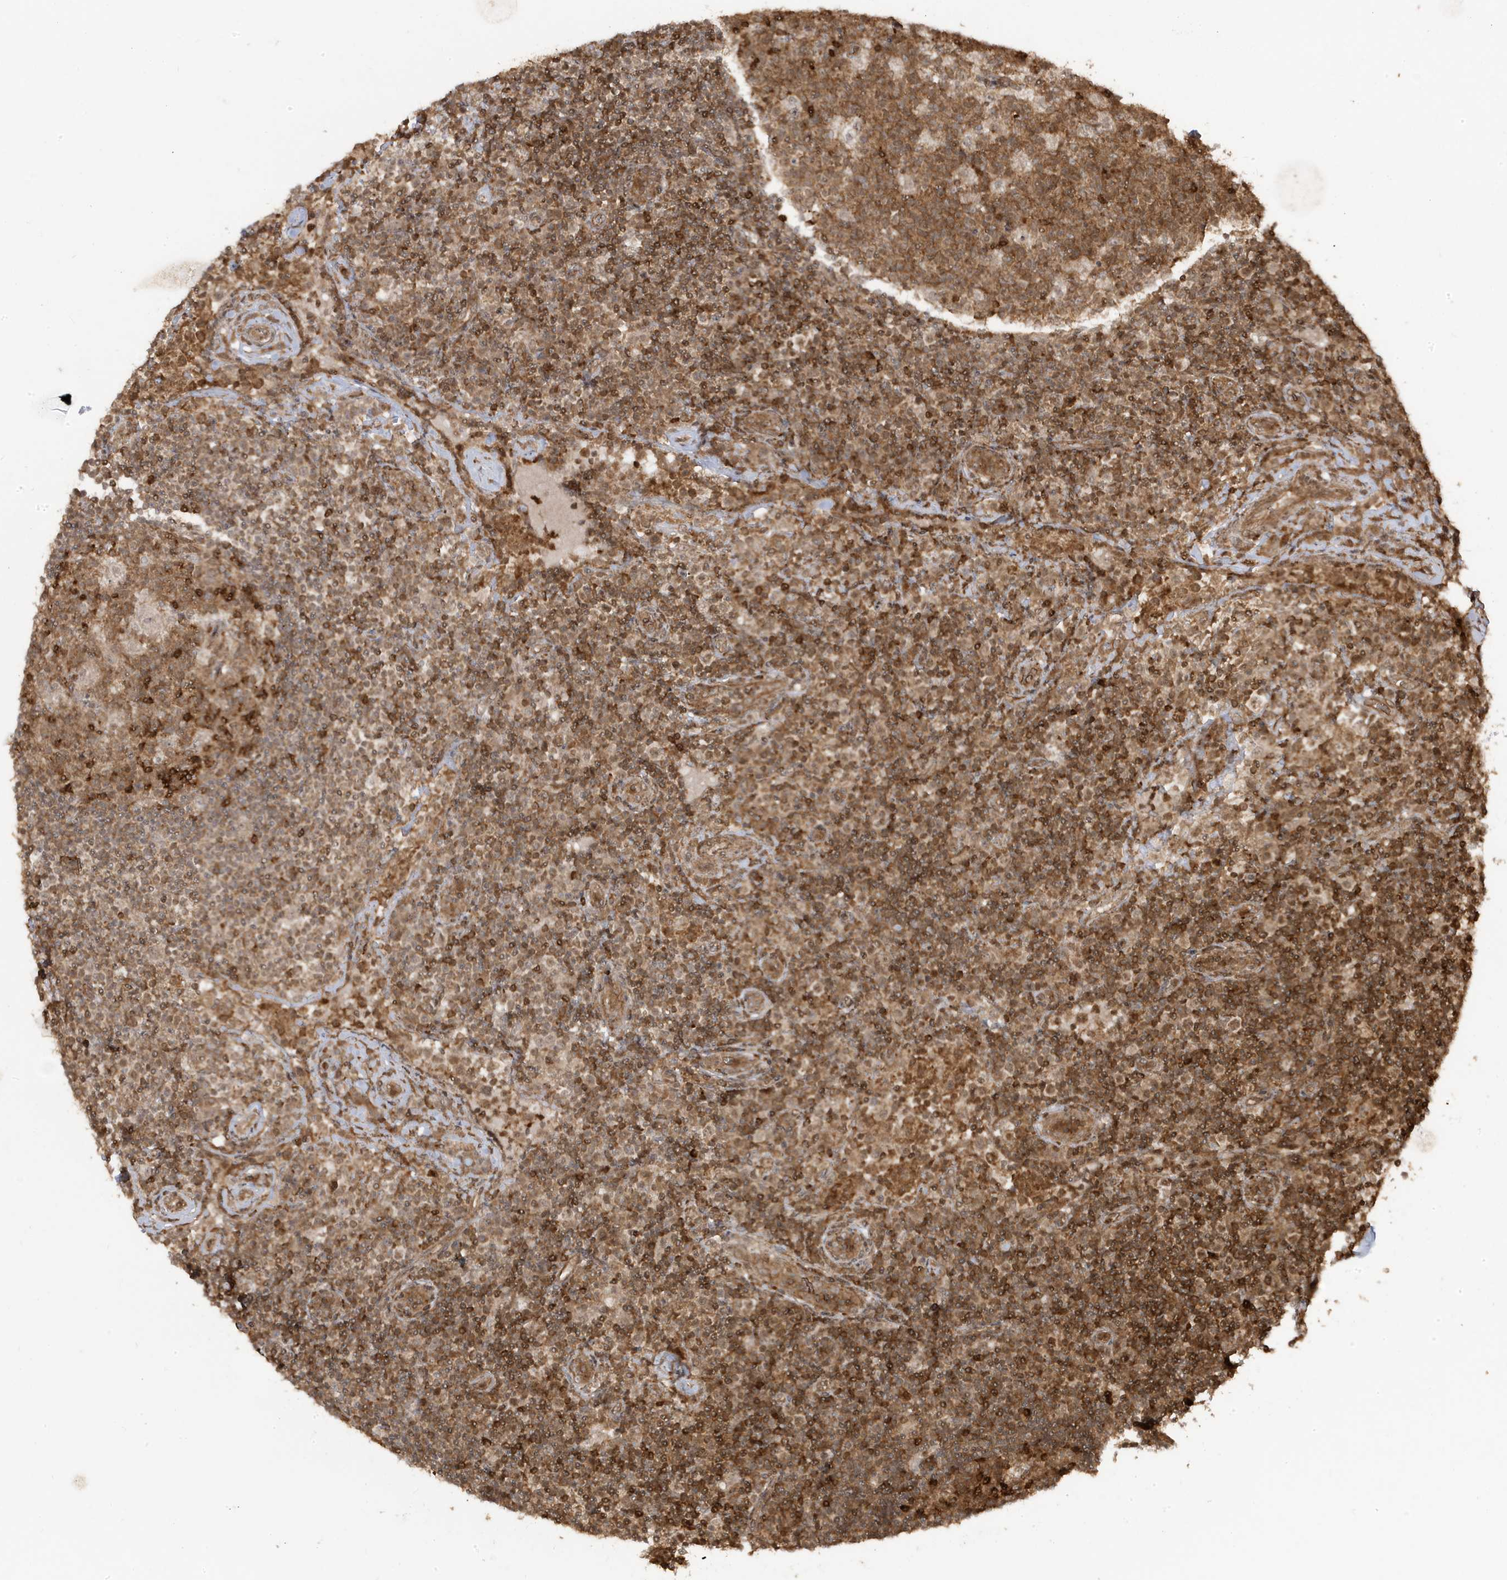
{"staining": {"intensity": "moderate", "quantity": ">75%", "location": "cytoplasmic/membranous"}, "tissue": "lymph node", "cell_type": "Germinal center cells", "image_type": "normal", "snomed": [{"axis": "morphology", "description": "Normal tissue, NOS"}, {"axis": "topography", "description": "Lymph node"}], "caption": "Brown immunohistochemical staining in unremarkable human lymph node demonstrates moderate cytoplasmic/membranous positivity in about >75% of germinal center cells. (DAB (3,3'-diaminobenzidine) = brown stain, brightfield microscopy at high magnification).", "gene": "ASAP1", "patient": {"sex": "female", "age": 53}}